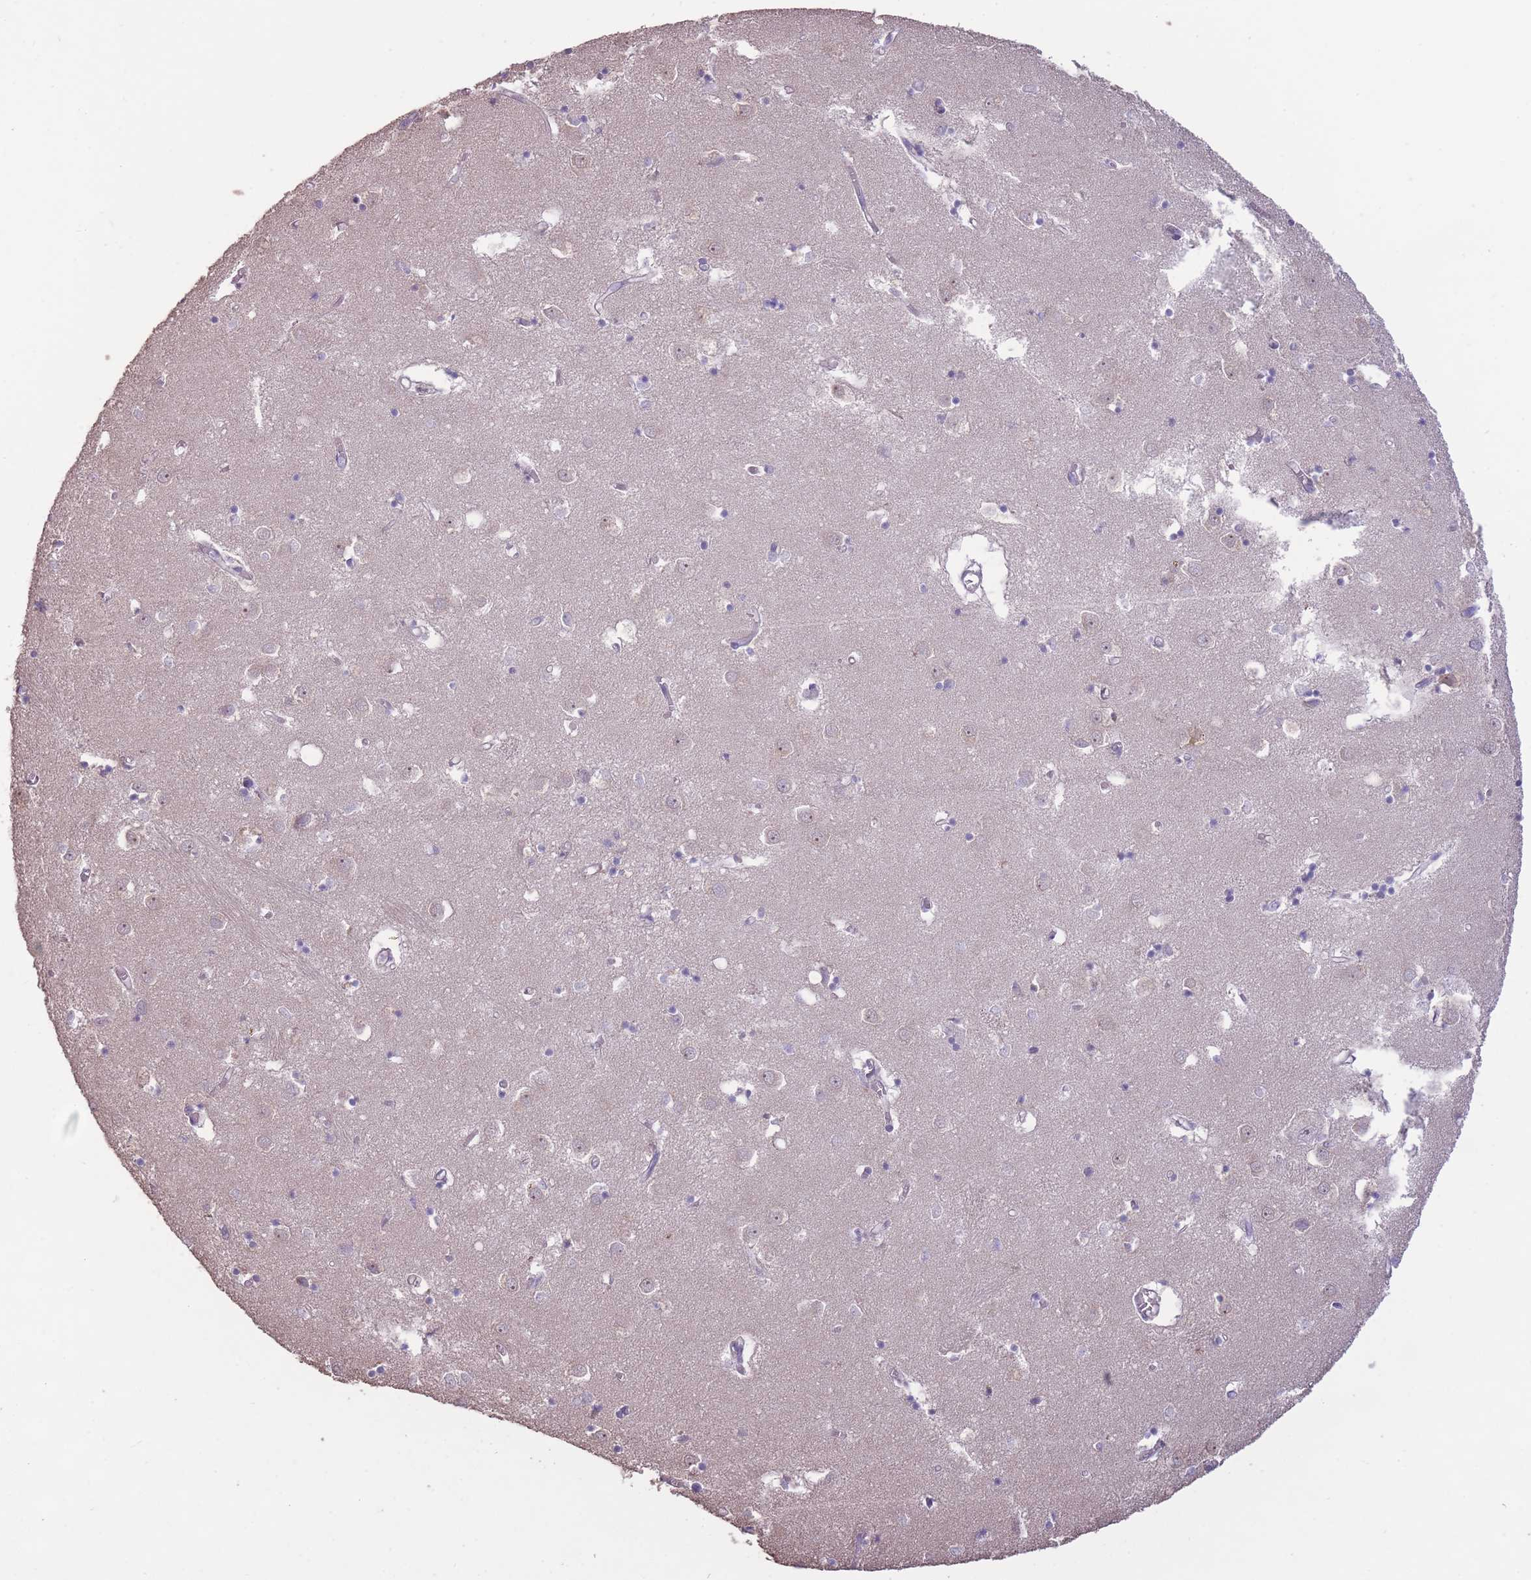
{"staining": {"intensity": "negative", "quantity": "none", "location": "none"}, "tissue": "caudate", "cell_type": "Glial cells", "image_type": "normal", "snomed": [{"axis": "morphology", "description": "Normal tissue, NOS"}, {"axis": "topography", "description": "Lateral ventricle wall"}], "caption": "DAB (3,3'-diaminobenzidine) immunohistochemical staining of unremarkable human caudate shows no significant positivity in glial cells.", "gene": "RSPH10B2", "patient": {"sex": "male", "age": 70}}